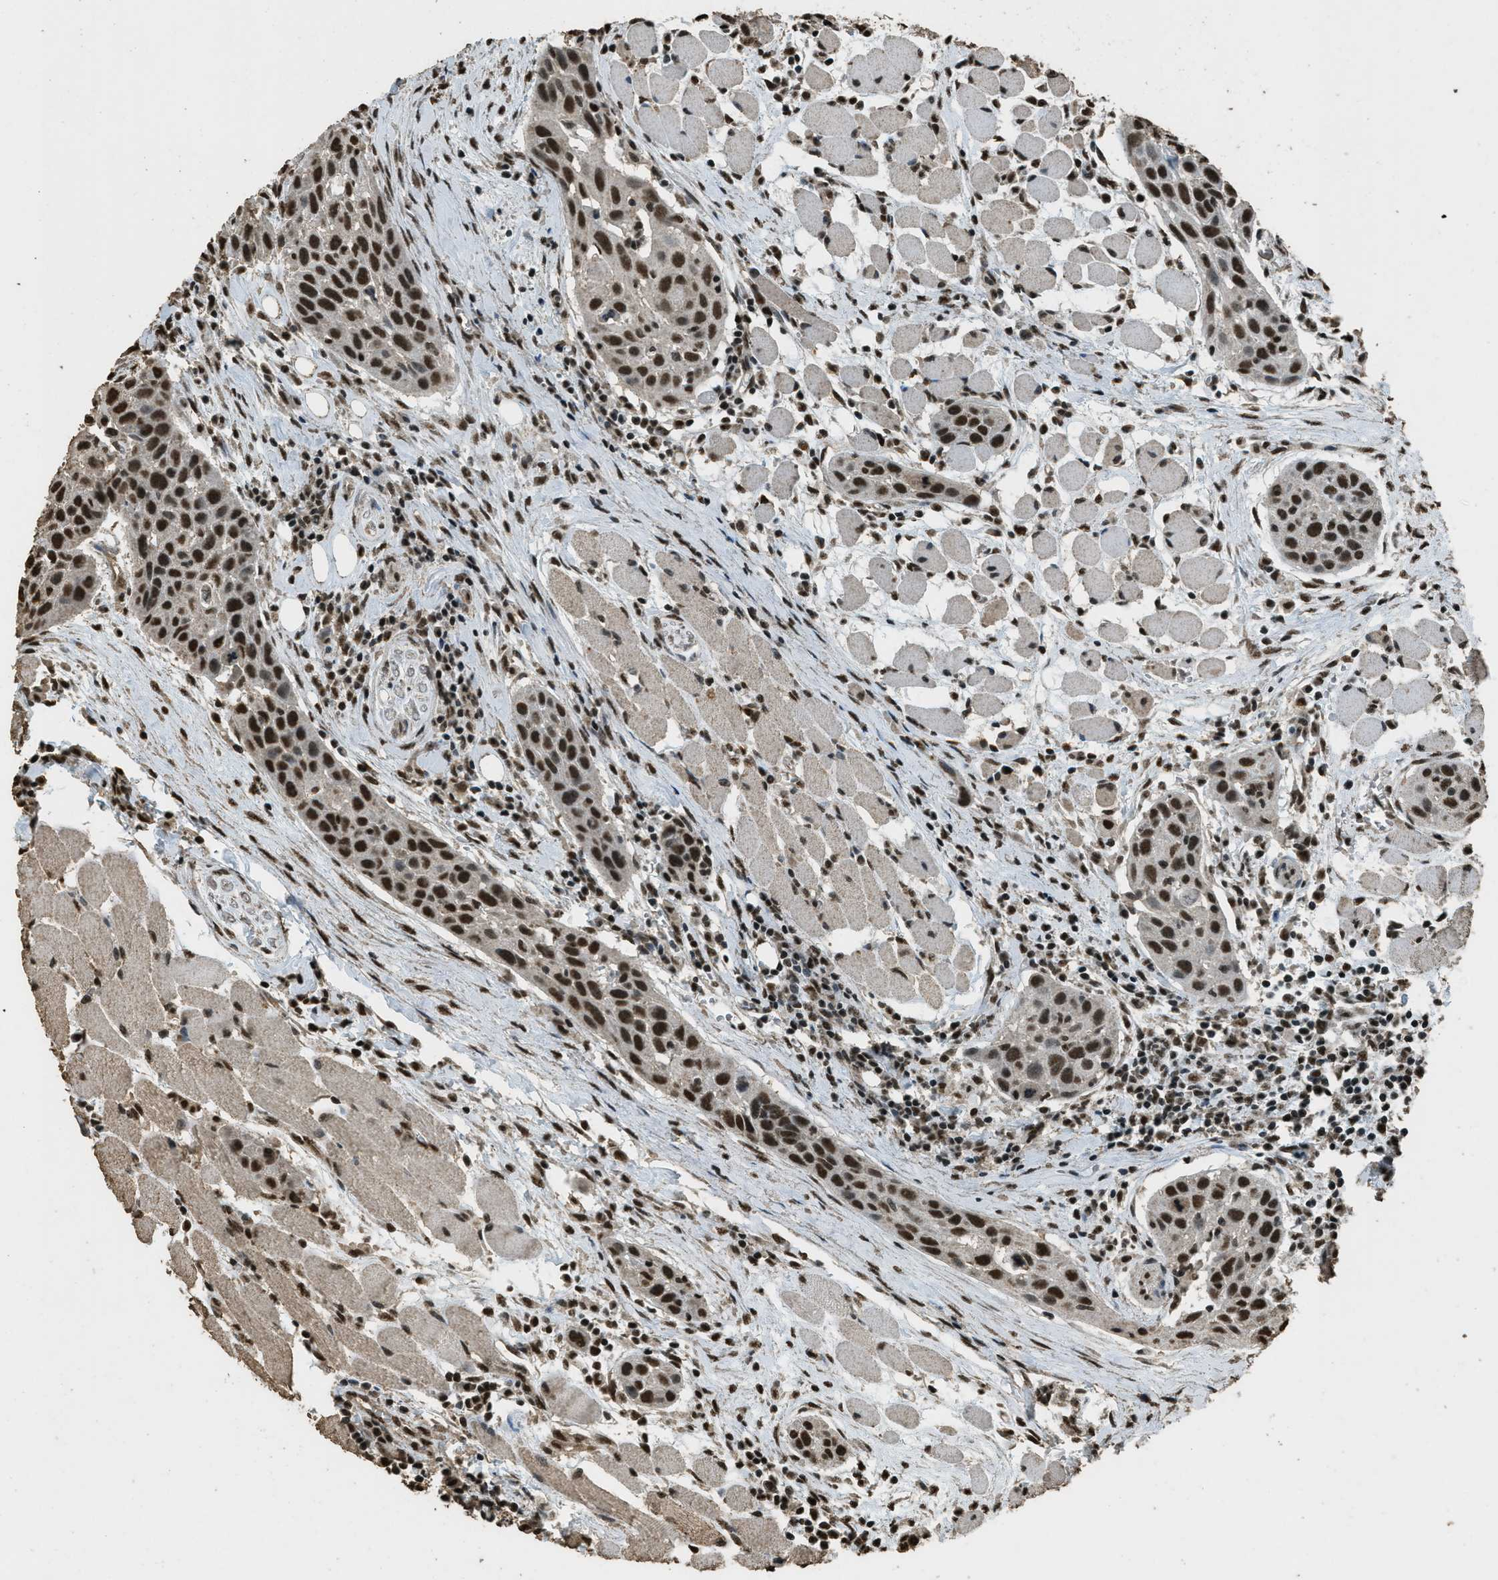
{"staining": {"intensity": "strong", "quantity": ">75%", "location": "nuclear"}, "tissue": "head and neck cancer", "cell_type": "Tumor cells", "image_type": "cancer", "snomed": [{"axis": "morphology", "description": "Squamous cell carcinoma, NOS"}, {"axis": "topography", "description": "Oral tissue"}, {"axis": "topography", "description": "Head-Neck"}], "caption": "This image displays immunohistochemistry (IHC) staining of human head and neck cancer, with high strong nuclear staining in about >75% of tumor cells.", "gene": "MYB", "patient": {"sex": "female", "age": 50}}